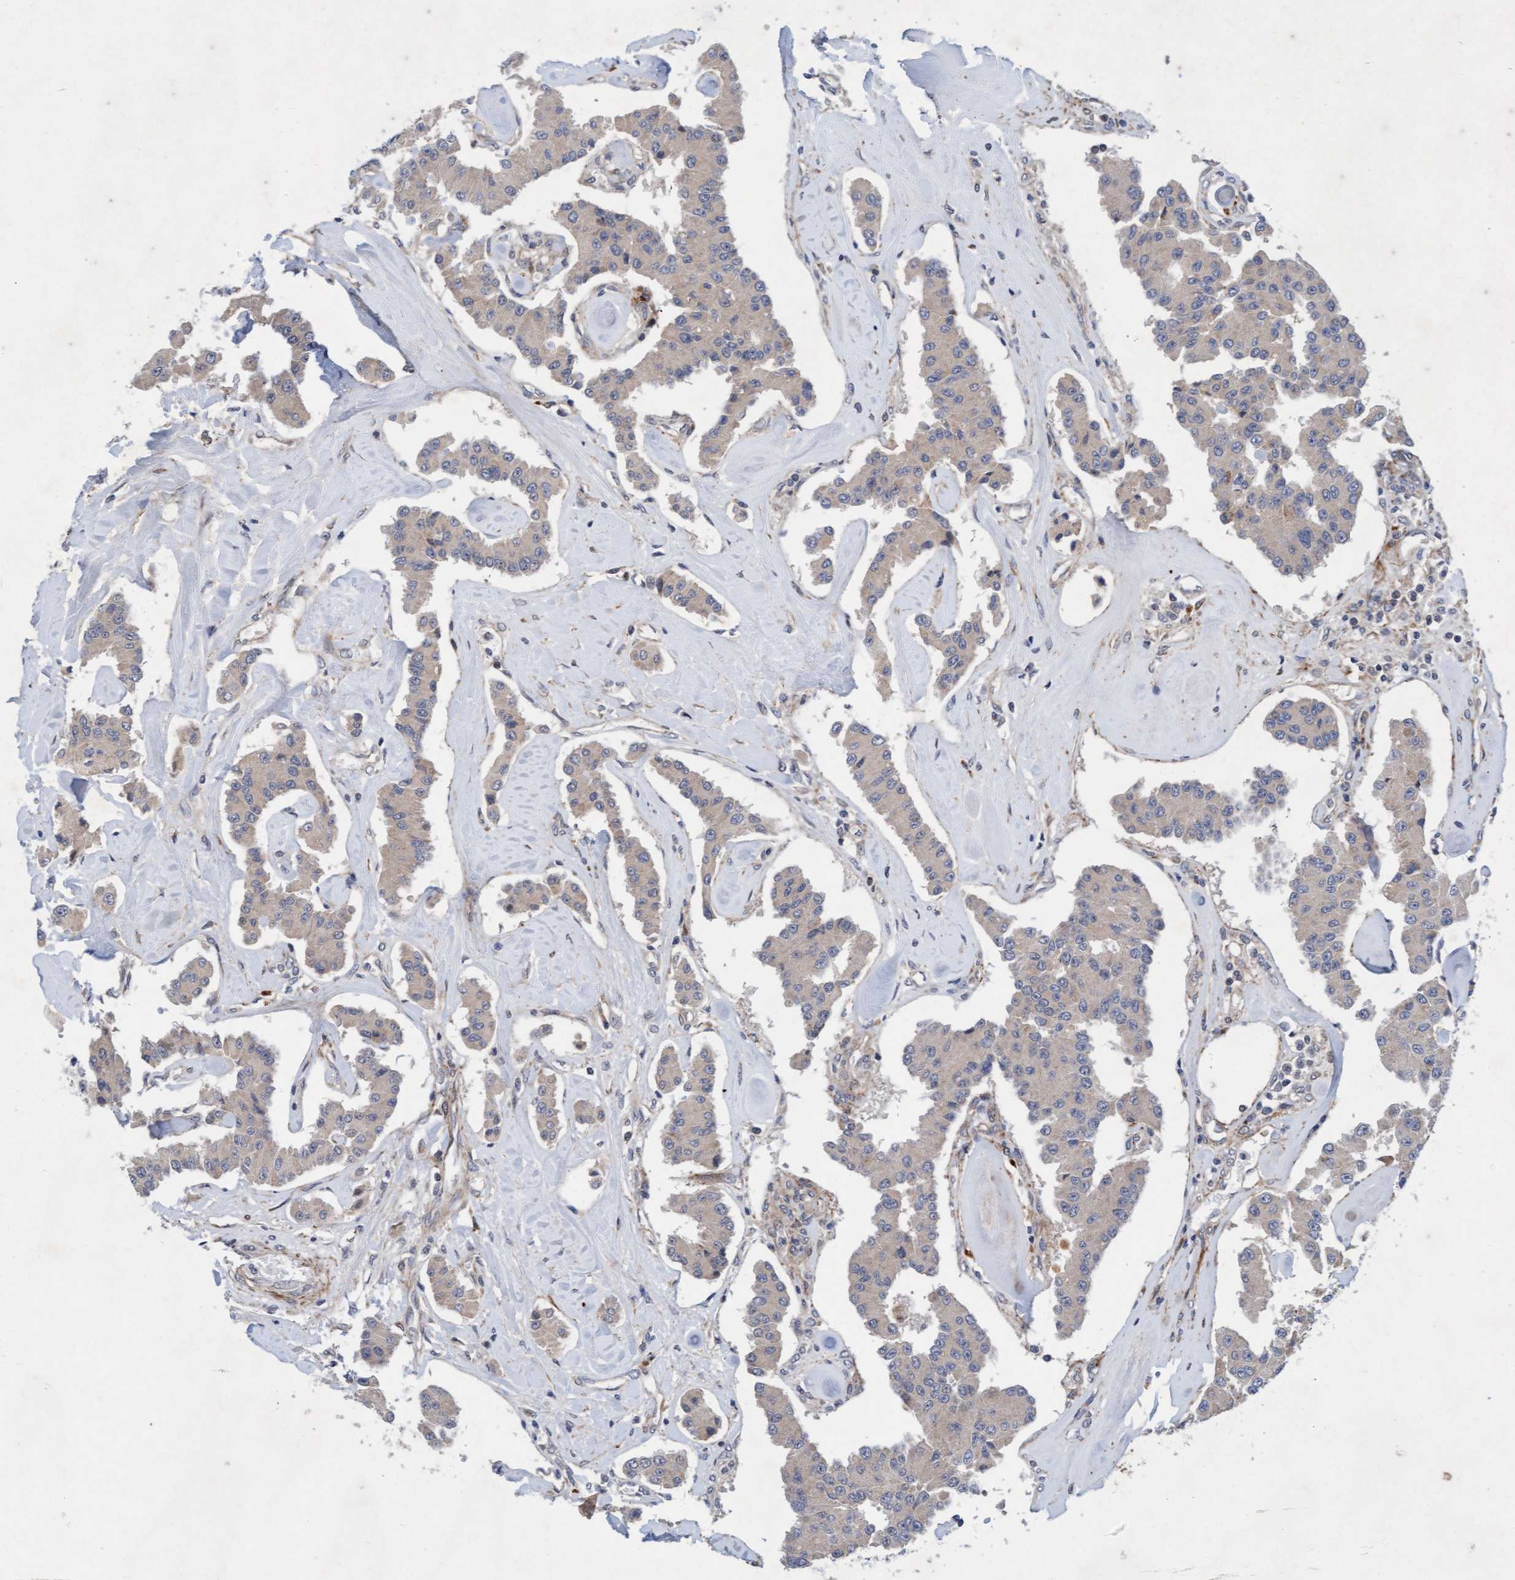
{"staining": {"intensity": "negative", "quantity": "none", "location": "none"}, "tissue": "carcinoid", "cell_type": "Tumor cells", "image_type": "cancer", "snomed": [{"axis": "morphology", "description": "Carcinoid, malignant, NOS"}, {"axis": "topography", "description": "Pancreas"}], "caption": "Human malignant carcinoid stained for a protein using IHC demonstrates no staining in tumor cells.", "gene": "TMEM70", "patient": {"sex": "male", "age": 41}}